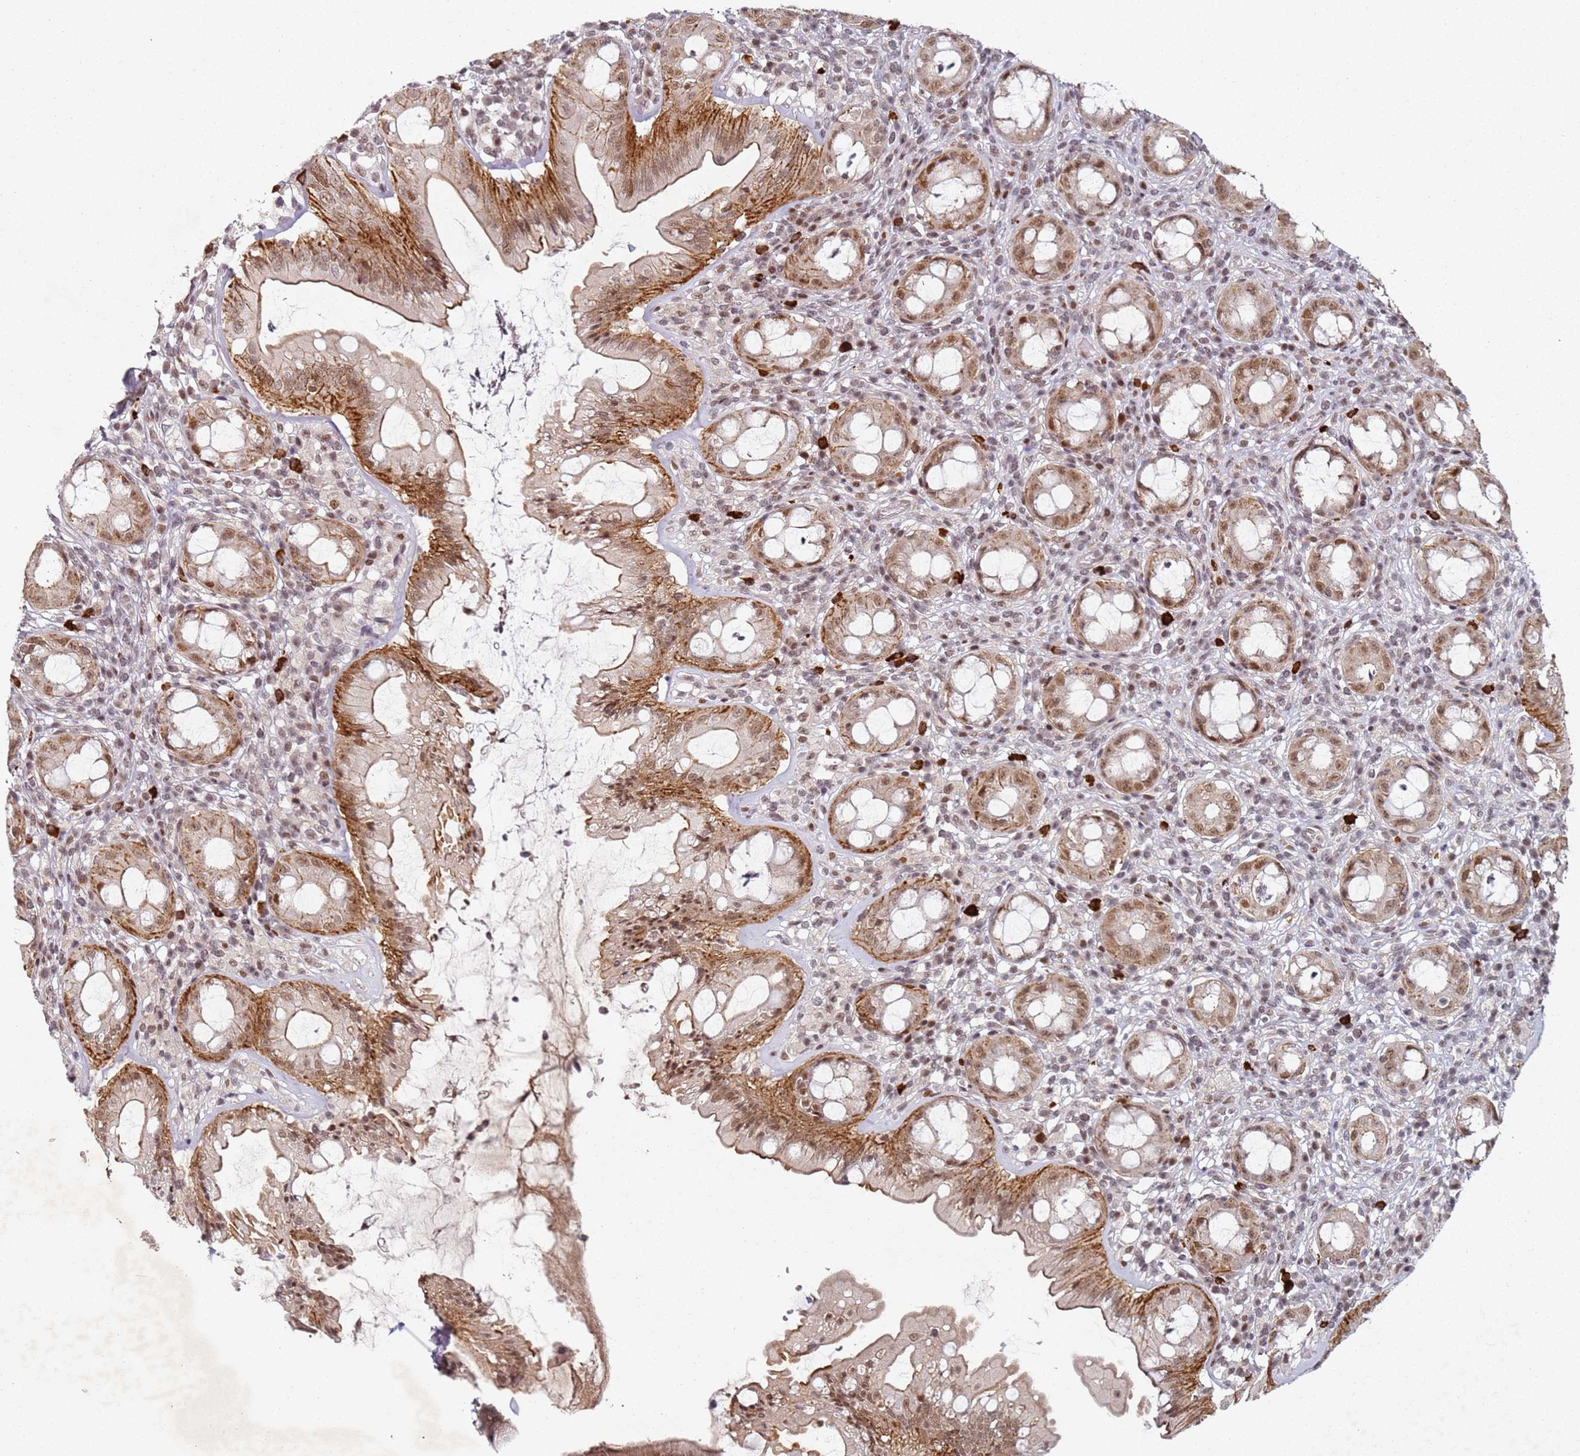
{"staining": {"intensity": "strong", "quantity": ">75%", "location": "cytoplasmic/membranous,nuclear"}, "tissue": "rectum", "cell_type": "Glandular cells", "image_type": "normal", "snomed": [{"axis": "morphology", "description": "Normal tissue, NOS"}, {"axis": "topography", "description": "Rectum"}], "caption": "Unremarkable rectum reveals strong cytoplasmic/membranous,nuclear staining in about >75% of glandular cells (DAB IHC, brown staining for protein, blue staining for nuclei)..", "gene": "ATF6B", "patient": {"sex": "female", "age": 57}}